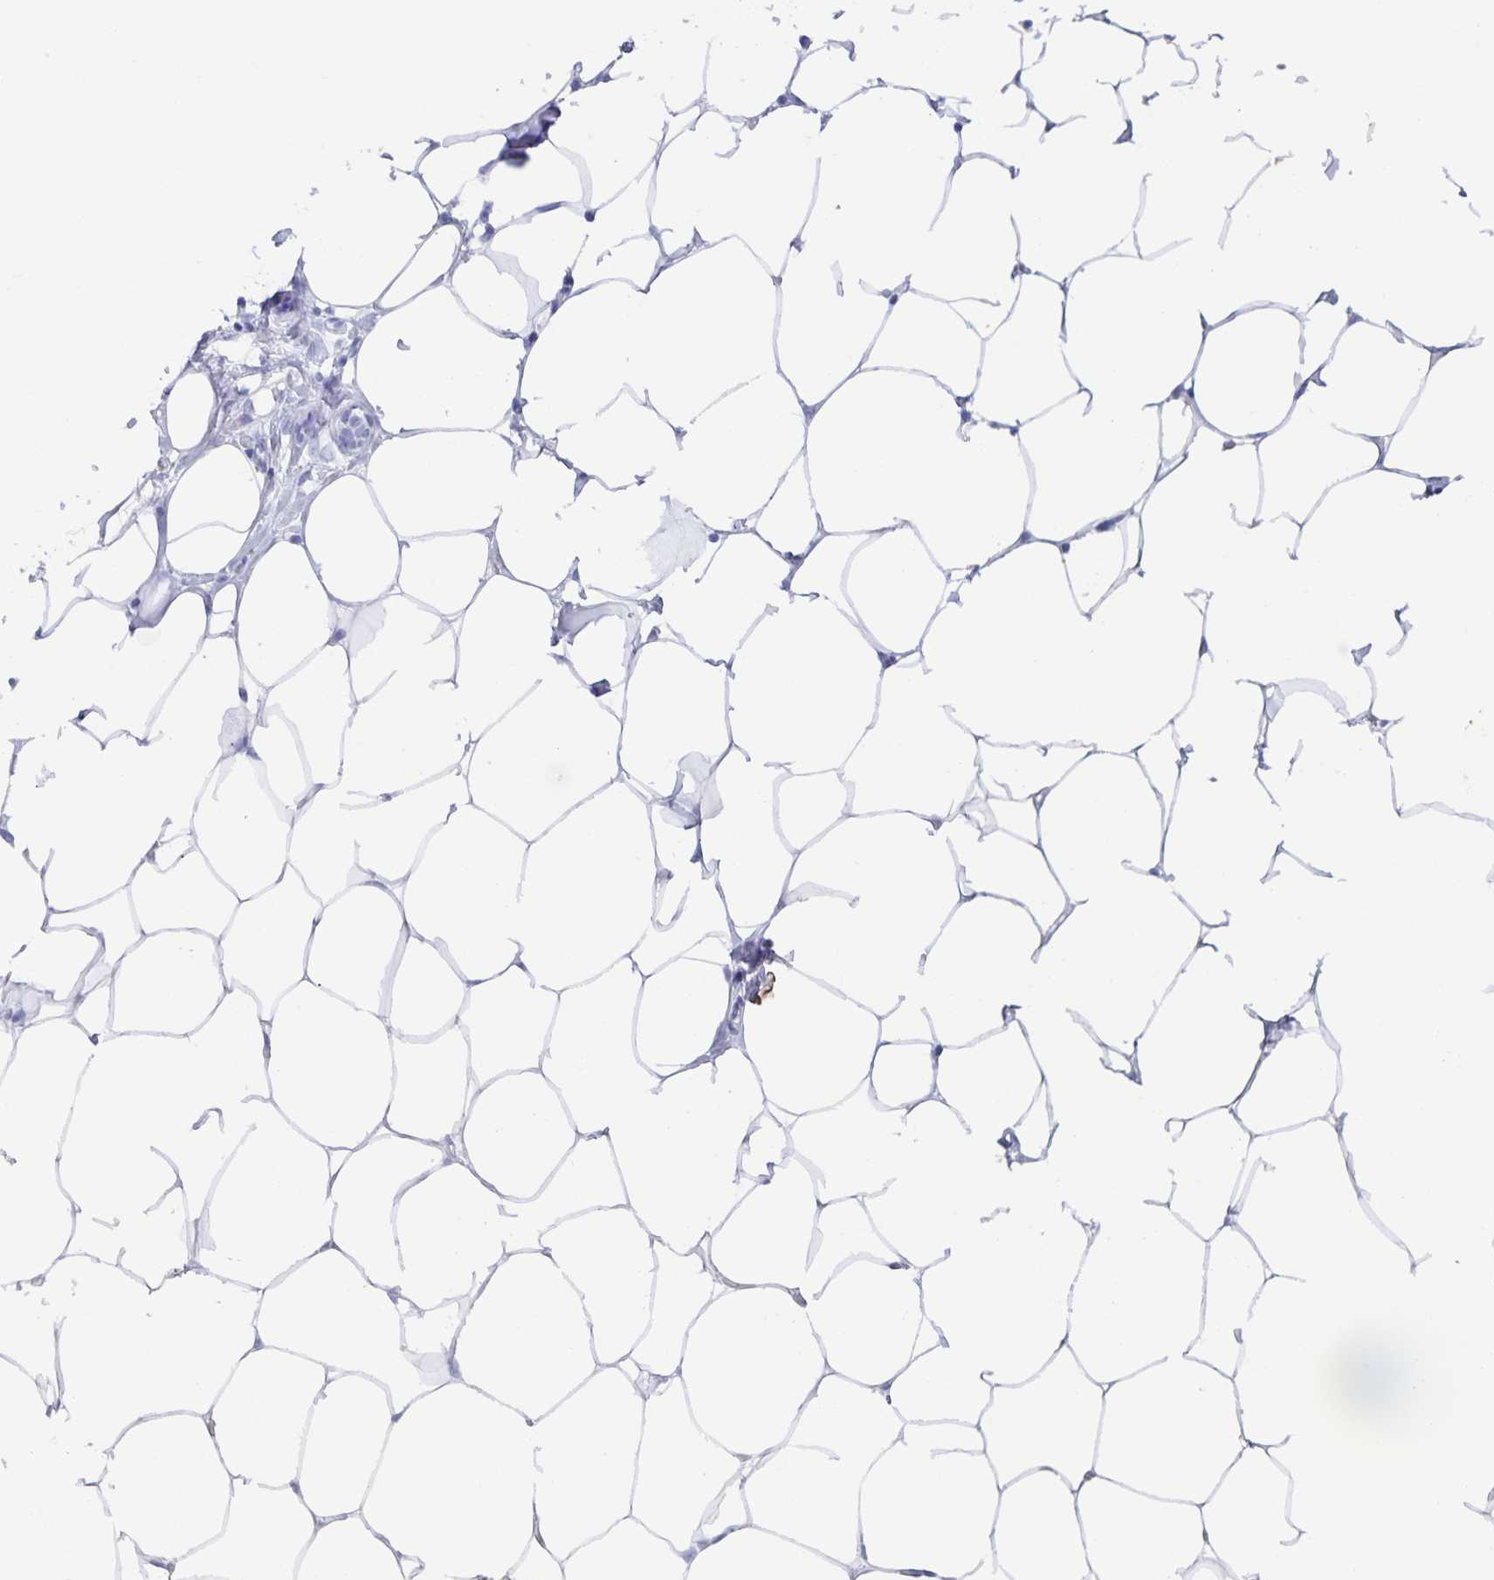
{"staining": {"intensity": "negative", "quantity": "none", "location": "none"}, "tissue": "breast", "cell_type": "Adipocytes", "image_type": "normal", "snomed": [{"axis": "morphology", "description": "Normal tissue, NOS"}, {"axis": "topography", "description": "Breast"}], "caption": "Protein analysis of benign breast demonstrates no significant expression in adipocytes. (DAB immunohistochemistry with hematoxylin counter stain).", "gene": "AQP4", "patient": {"sex": "female", "age": 27}}